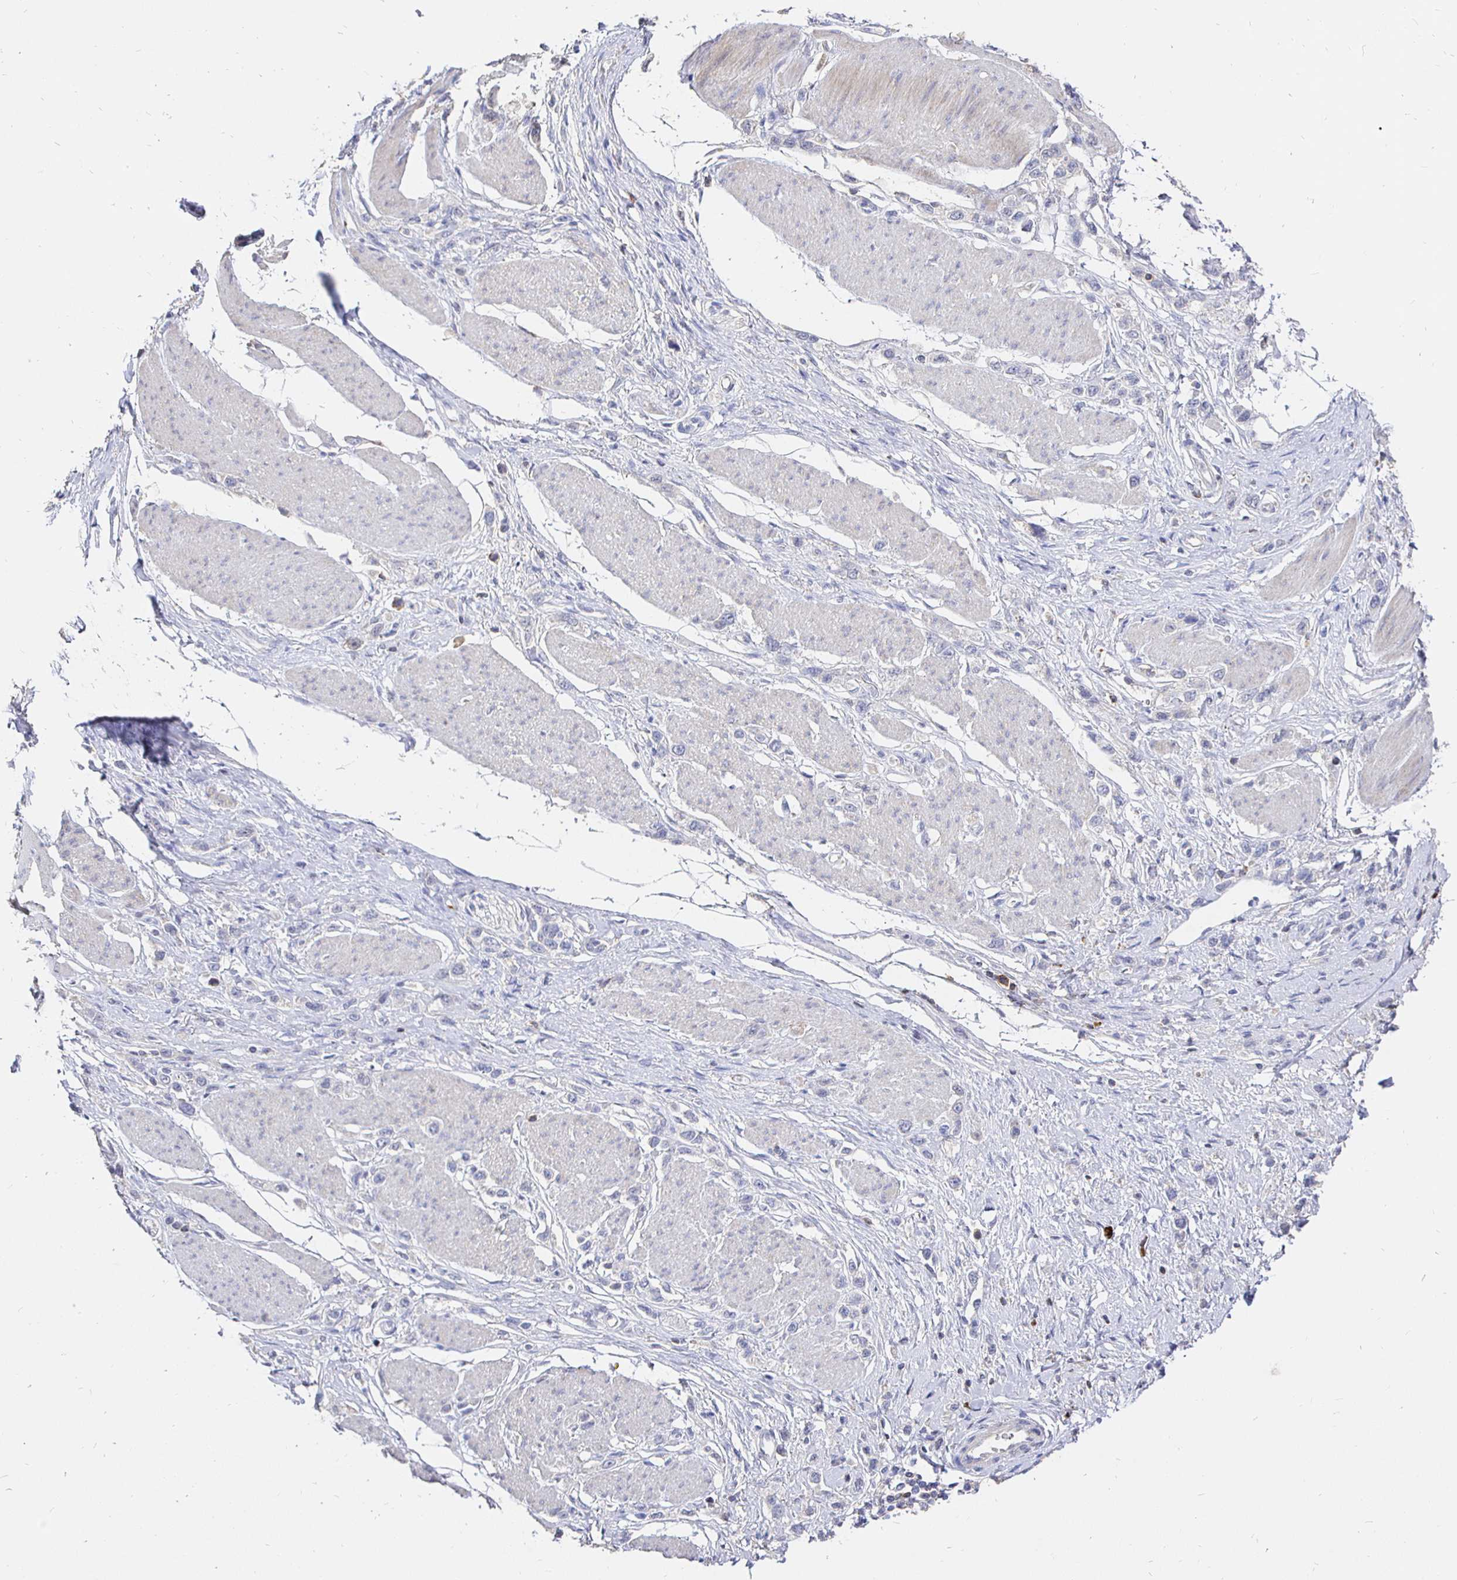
{"staining": {"intensity": "negative", "quantity": "none", "location": "none"}, "tissue": "stomach cancer", "cell_type": "Tumor cells", "image_type": "cancer", "snomed": [{"axis": "morphology", "description": "Adenocarcinoma, NOS"}, {"axis": "topography", "description": "Stomach"}], "caption": "Human stomach adenocarcinoma stained for a protein using immunohistochemistry (IHC) demonstrates no expression in tumor cells.", "gene": "CXCR3", "patient": {"sex": "female", "age": 65}}